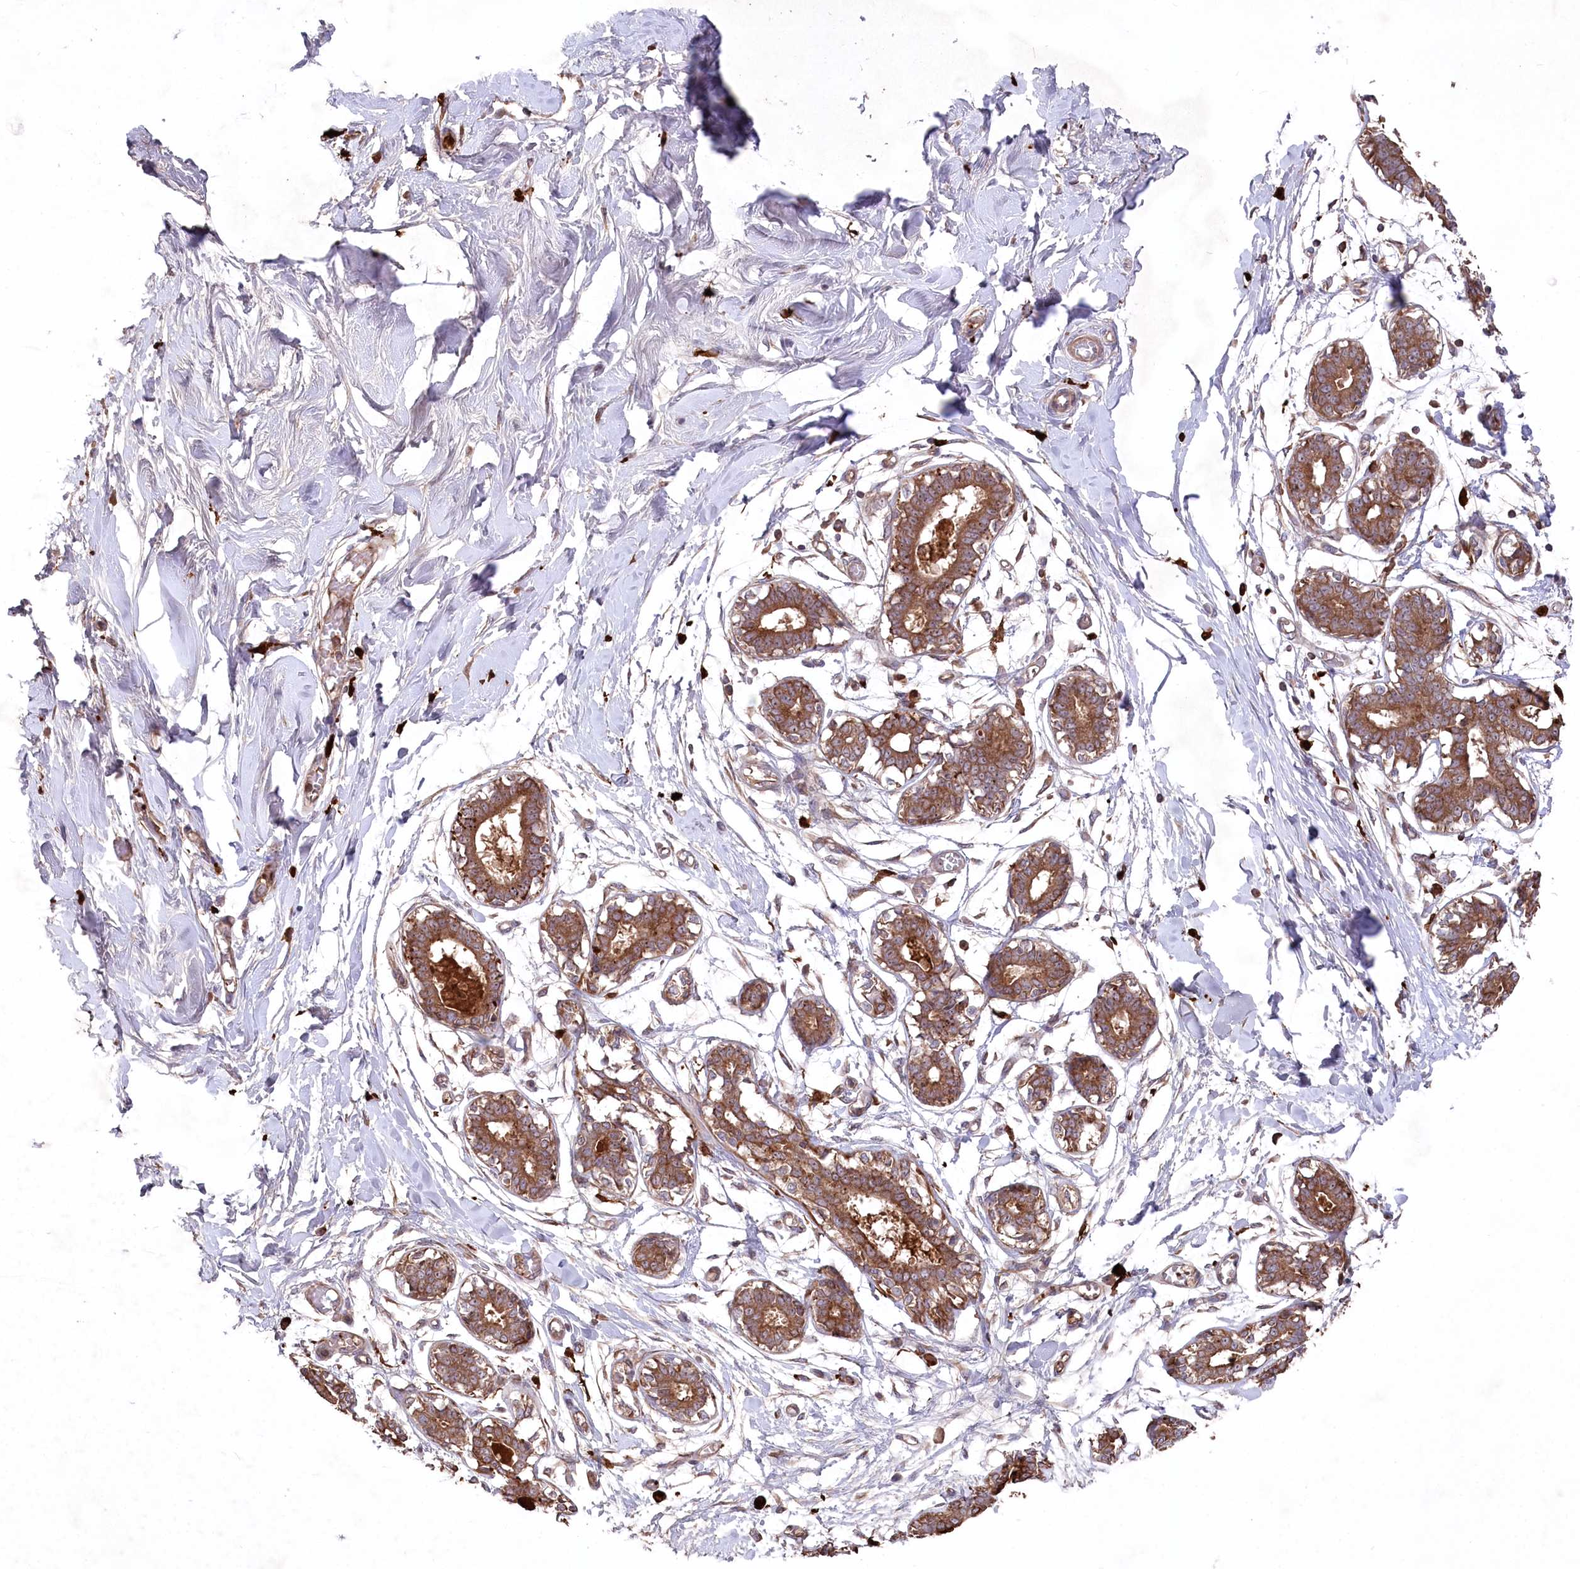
{"staining": {"intensity": "moderate", "quantity": ">75%", "location": "cytoplasmic/membranous"}, "tissue": "breast", "cell_type": "Adipocytes", "image_type": "normal", "snomed": [{"axis": "morphology", "description": "Normal tissue, NOS"}, {"axis": "topography", "description": "Breast"}], "caption": "Immunohistochemical staining of unremarkable breast reveals moderate cytoplasmic/membranous protein positivity in approximately >75% of adipocytes. Nuclei are stained in blue.", "gene": "PPP1R21", "patient": {"sex": "female", "age": 27}}